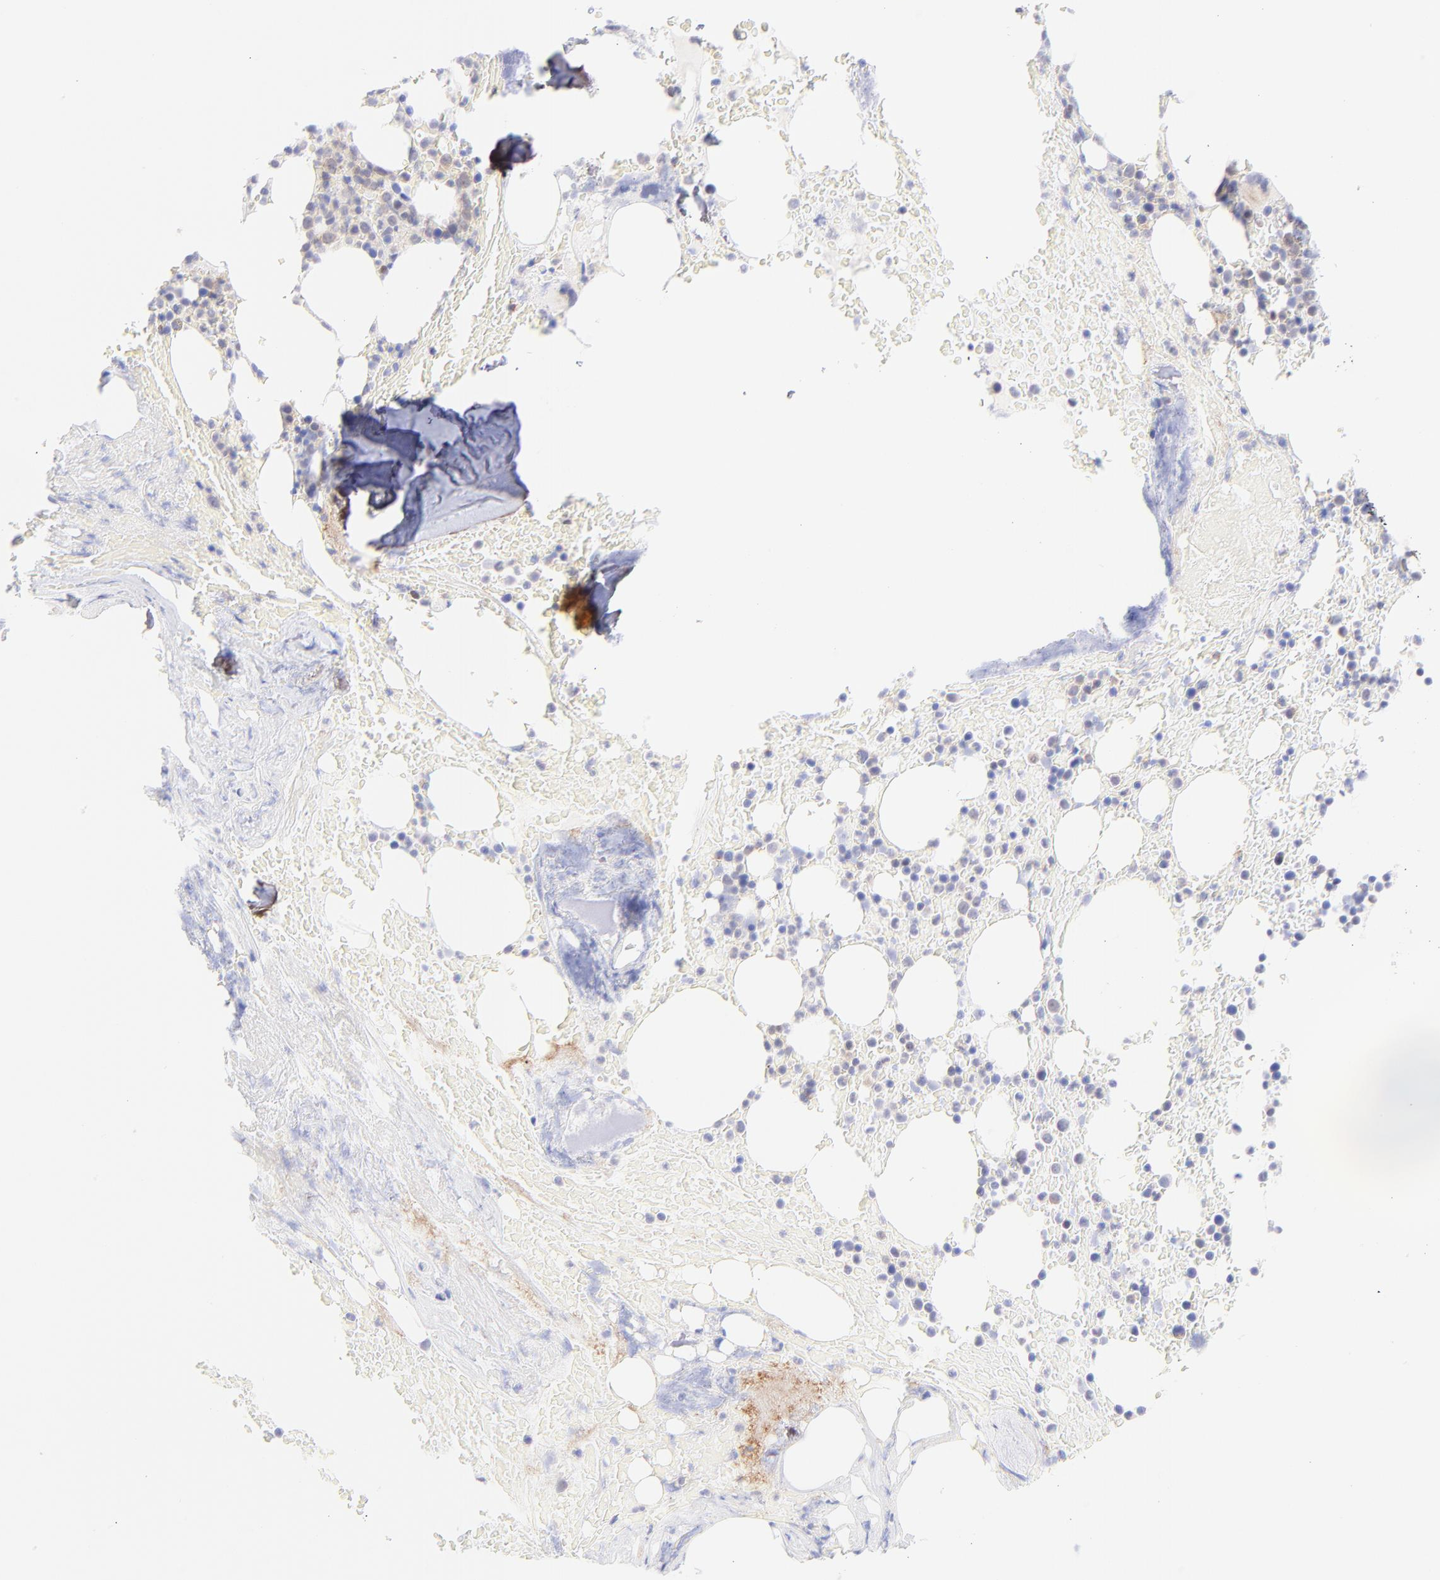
{"staining": {"intensity": "moderate", "quantity": "<25%", "location": "cytoplasmic/membranous"}, "tissue": "bone marrow", "cell_type": "Hematopoietic cells", "image_type": "normal", "snomed": [{"axis": "morphology", "description": "Normal tissue, NOS"}, {"axis": "topography", "description": "Bone marrow"}], "caption": "Immunohistochemistry of benign bone marrow exhibits low levels of moderate cytoplasmic/membranous staining in about <25% of hematopoietic cells. (DAB = brown stain, brightfield microscopy at high magnification).", "gene": "PBDC1", "patient": {"sex": "female", "age": 66}}